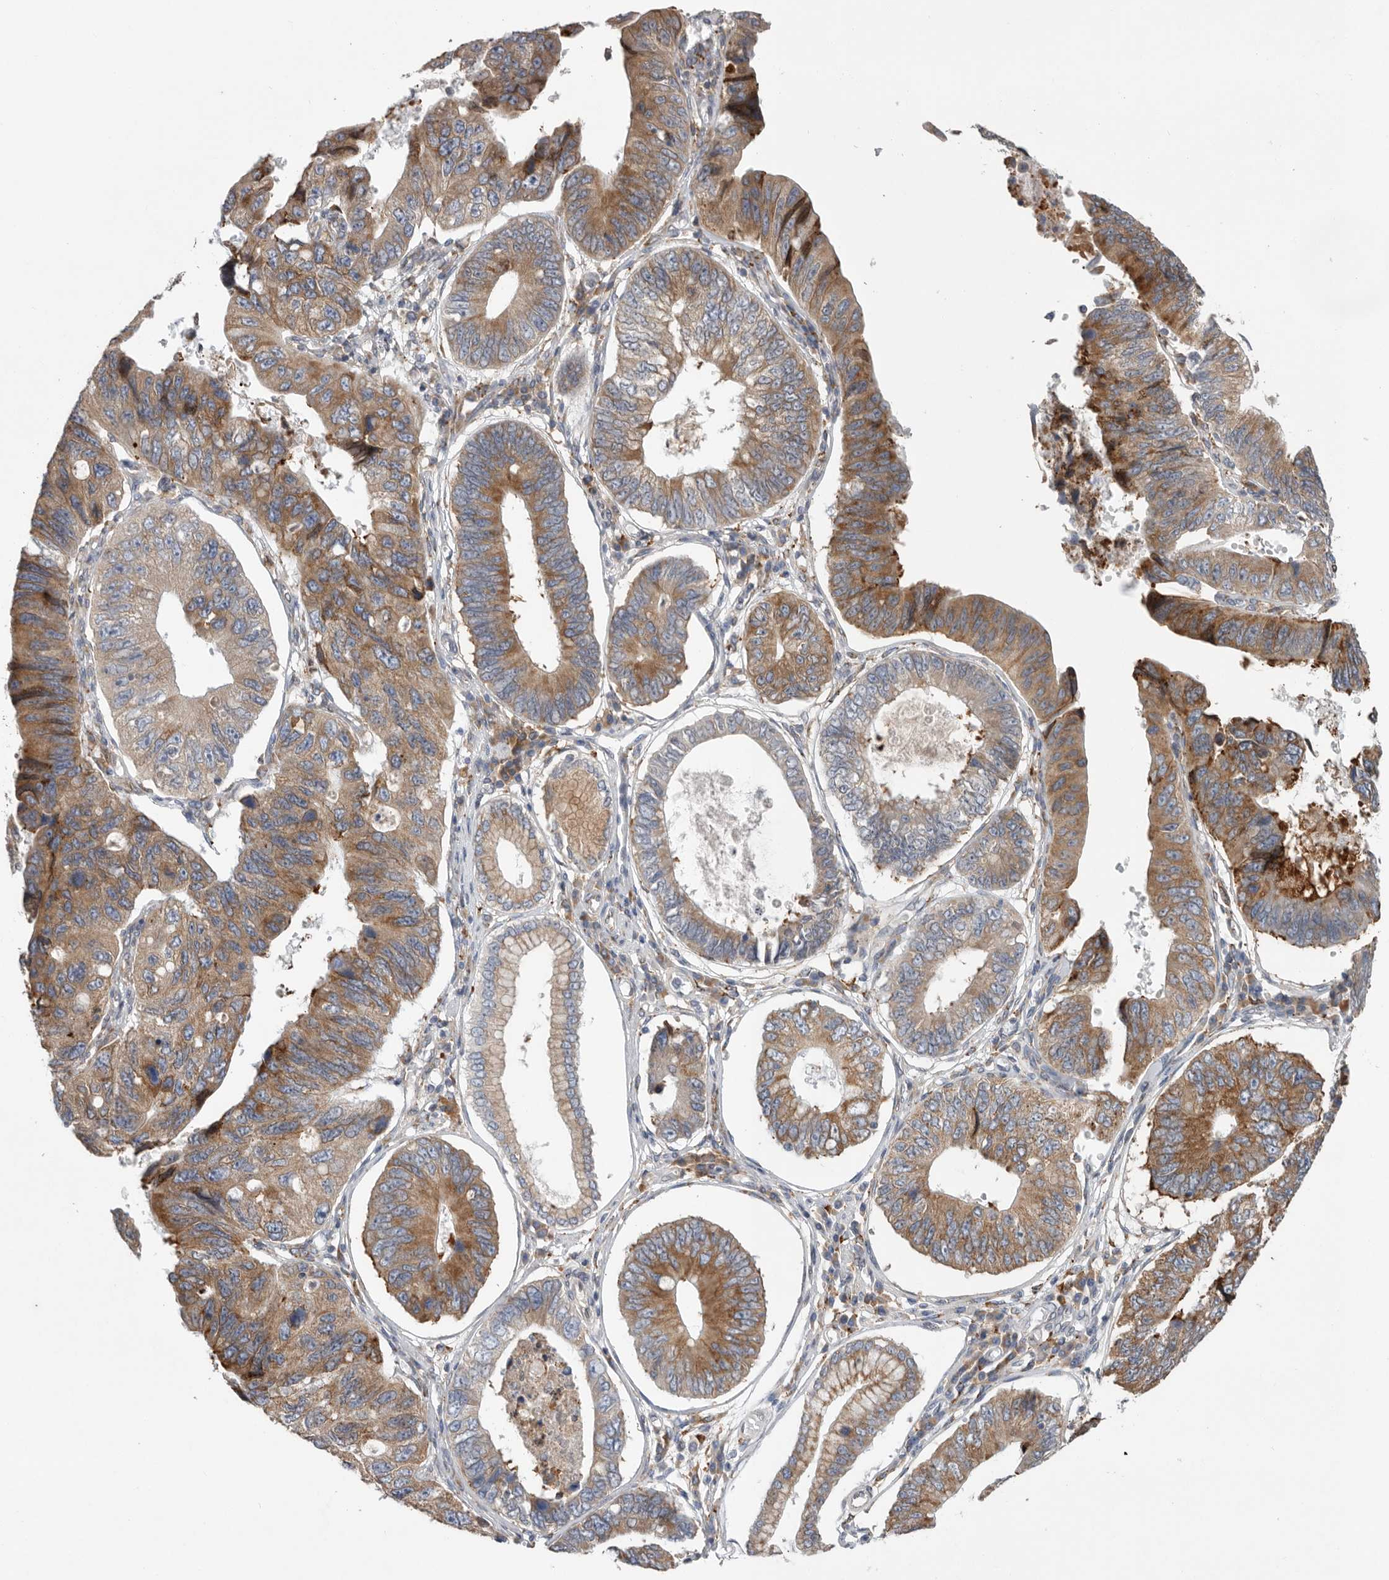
{"staining": {"intensity": "moderate", "quantity": ">75%", "location": "cytoplasmic/membranous"}, "tissue": "stomach cancer", "cell_type": "Tumor cells", "image_type": "cancer", "snomed": [{"axis": "morphology", "description": "Adenocarcinoma, NOS"}, {"axis": "topography", "description": "Stomach"}], "caption": "About >75% of tumor cells in human adenocarcinoma (stomach) reveal moderate cytoplasmic/membranous protein expression as visualized by brown immunohistochemical staining.", "gene": "GANAB", "patient": {"sex": "male", "age": 59}}